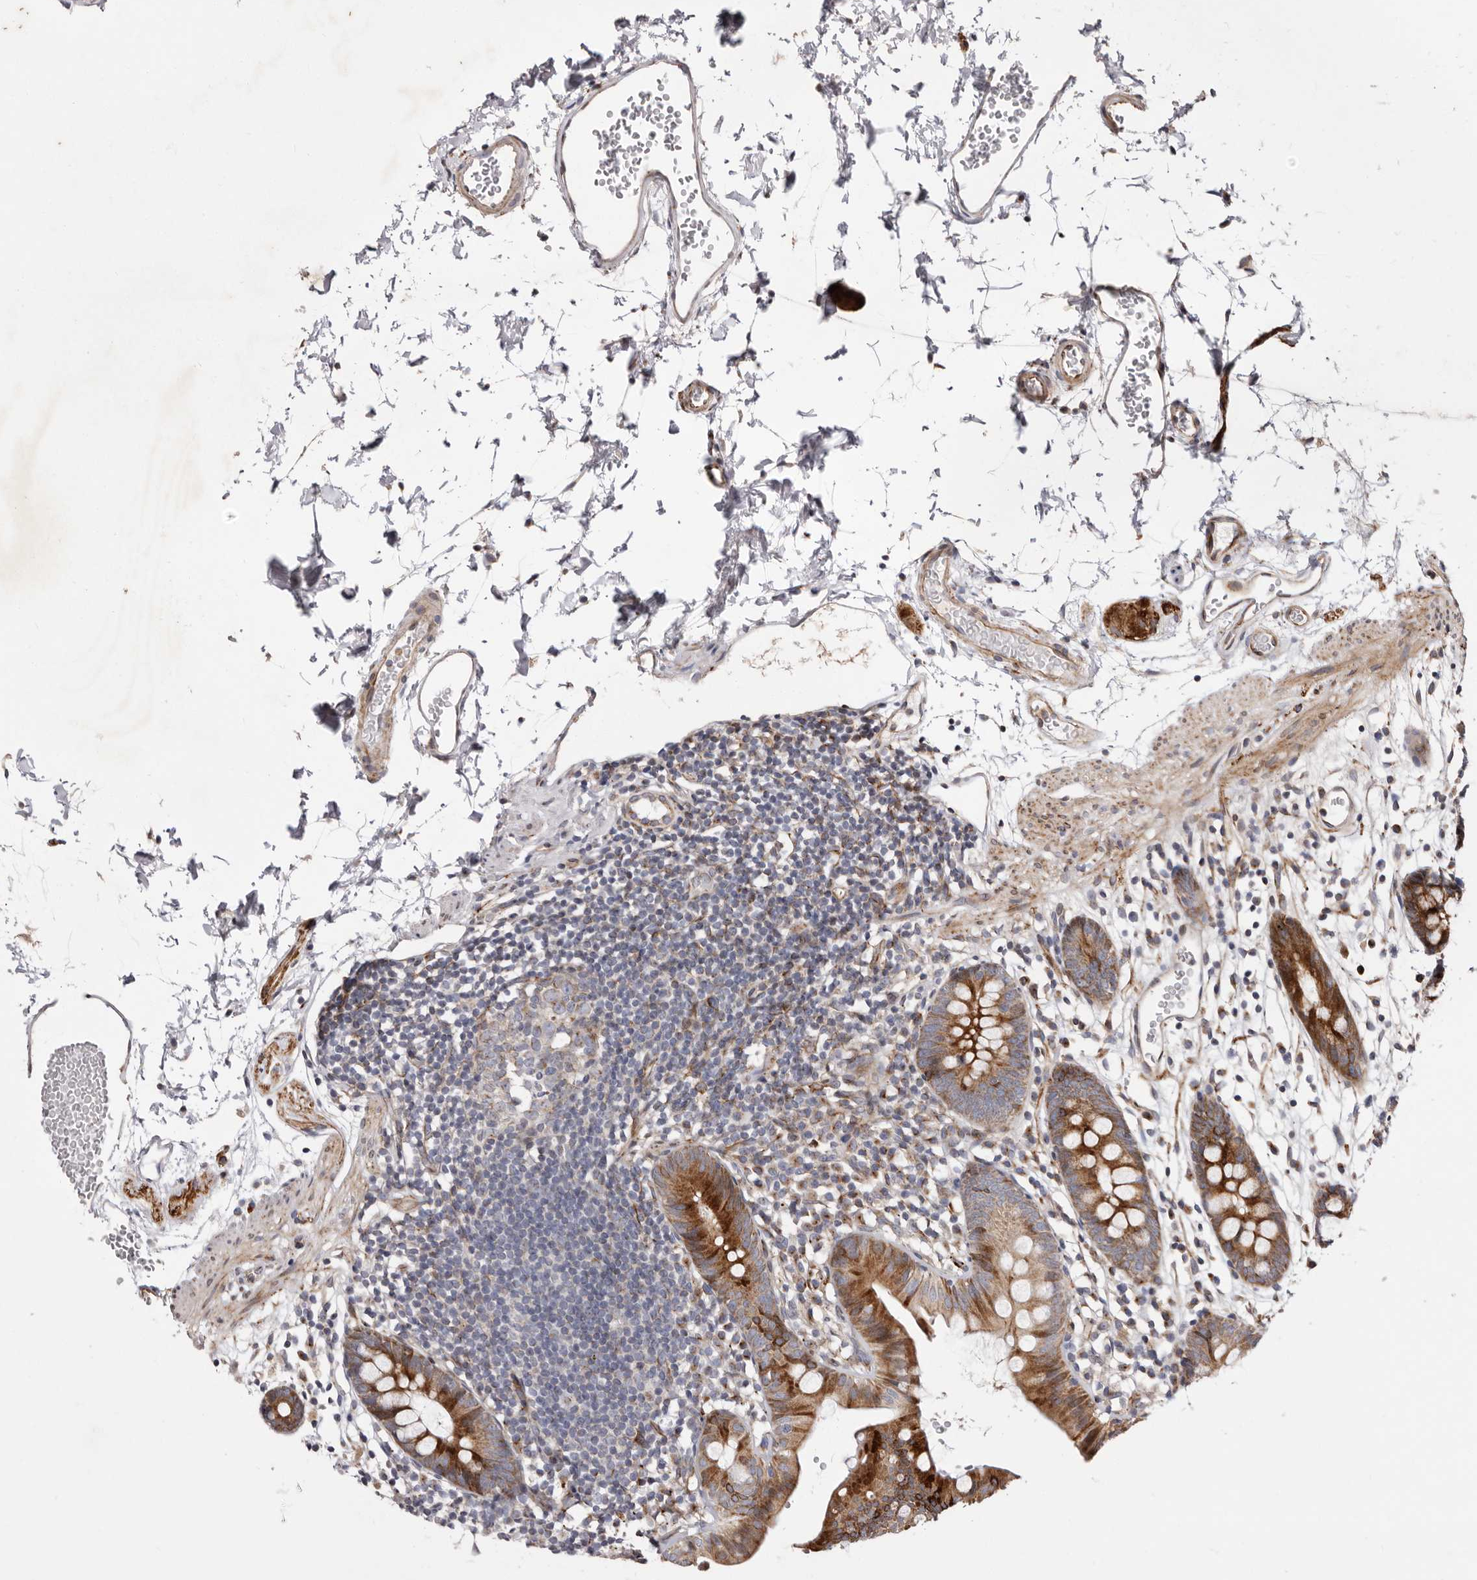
{"staining": {"intensity": "weak", "quantity": "25%-75%", "location": "cytoplasmic/membranous"}, "tissue": "colon", "cell_type": "Endothelial cells", "image_type": "normal", "snomed": [{"axis": "morphology", "description": "Normal tissue, NOS"}, {"axis": "topography", "description": "Colon"}], "caption": "Unremarkable colon demonstrates weak cytoplasmic/membranous positivity in about 25%-75% of endothelial cells, visualized by immunohistochemistry. Using DAB (brown) and hematoxylin (blue) stains, captured at high magnification using brightfield microscopy.", "gene": "TIMM17B", "patient": {"sex": "male", "age": 56}}